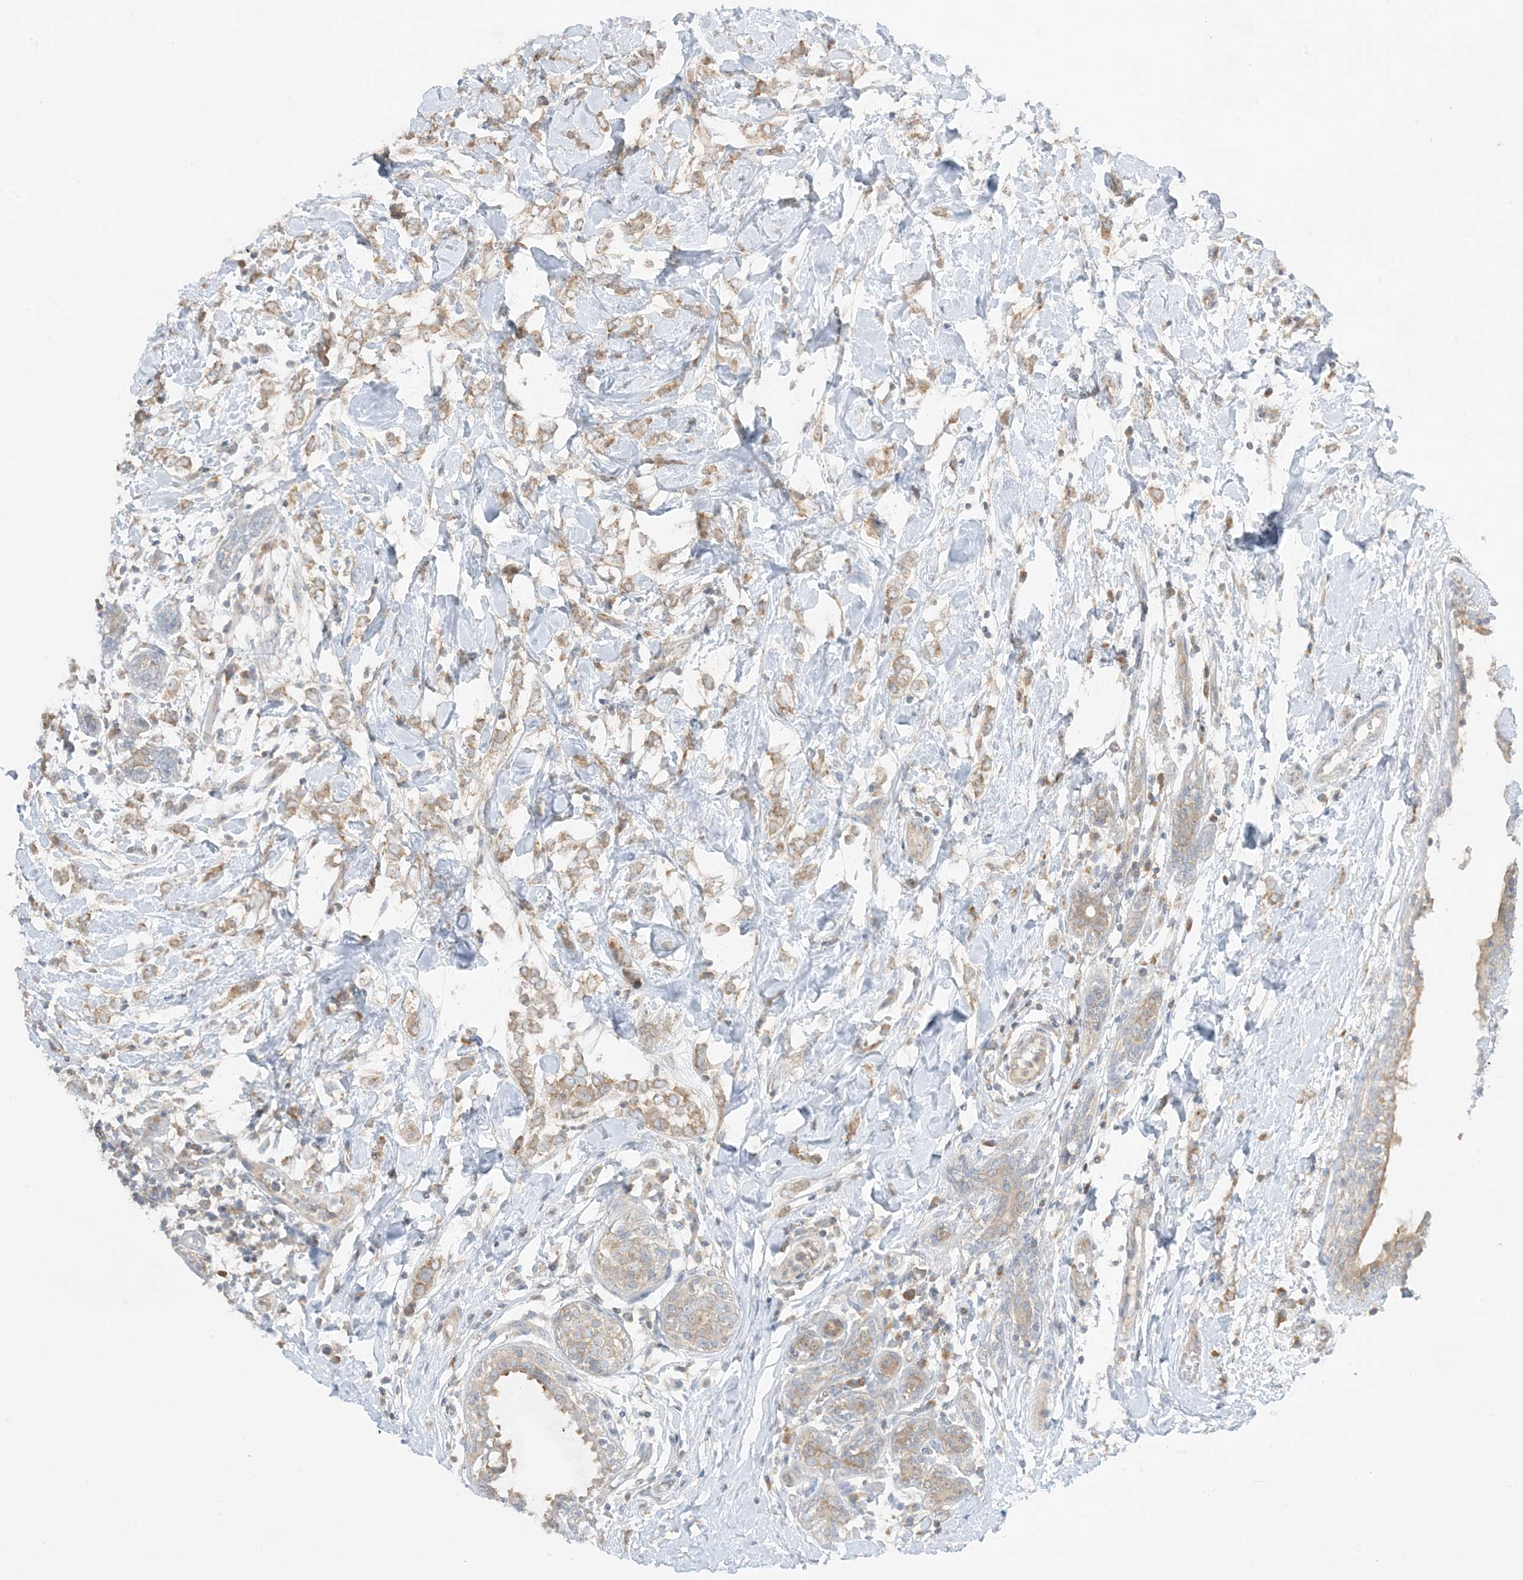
{"staining": {"intensity": "moderate", "quantity": ">75%", "location": "cytoplasmic/membranous"}, "tissue": "breast cancer", "cell_type": "Tumor cells", "image_type": "cancer", "snomed": [{"axis": "morphology", "description": "Normal tissue, NOS"}, {"axis": "morphology", "description": "Lobular carcinoma"}, {"axis": "topography", "description": "Breast"}], "caption": "A brown stain highlights moderate cytoplasmic/membranous staining of a protein in human breast cancer (lobular carcinoma) tumor cells.", "gene": "RPP40", "patient": {"sex": "female", "age": 47}}